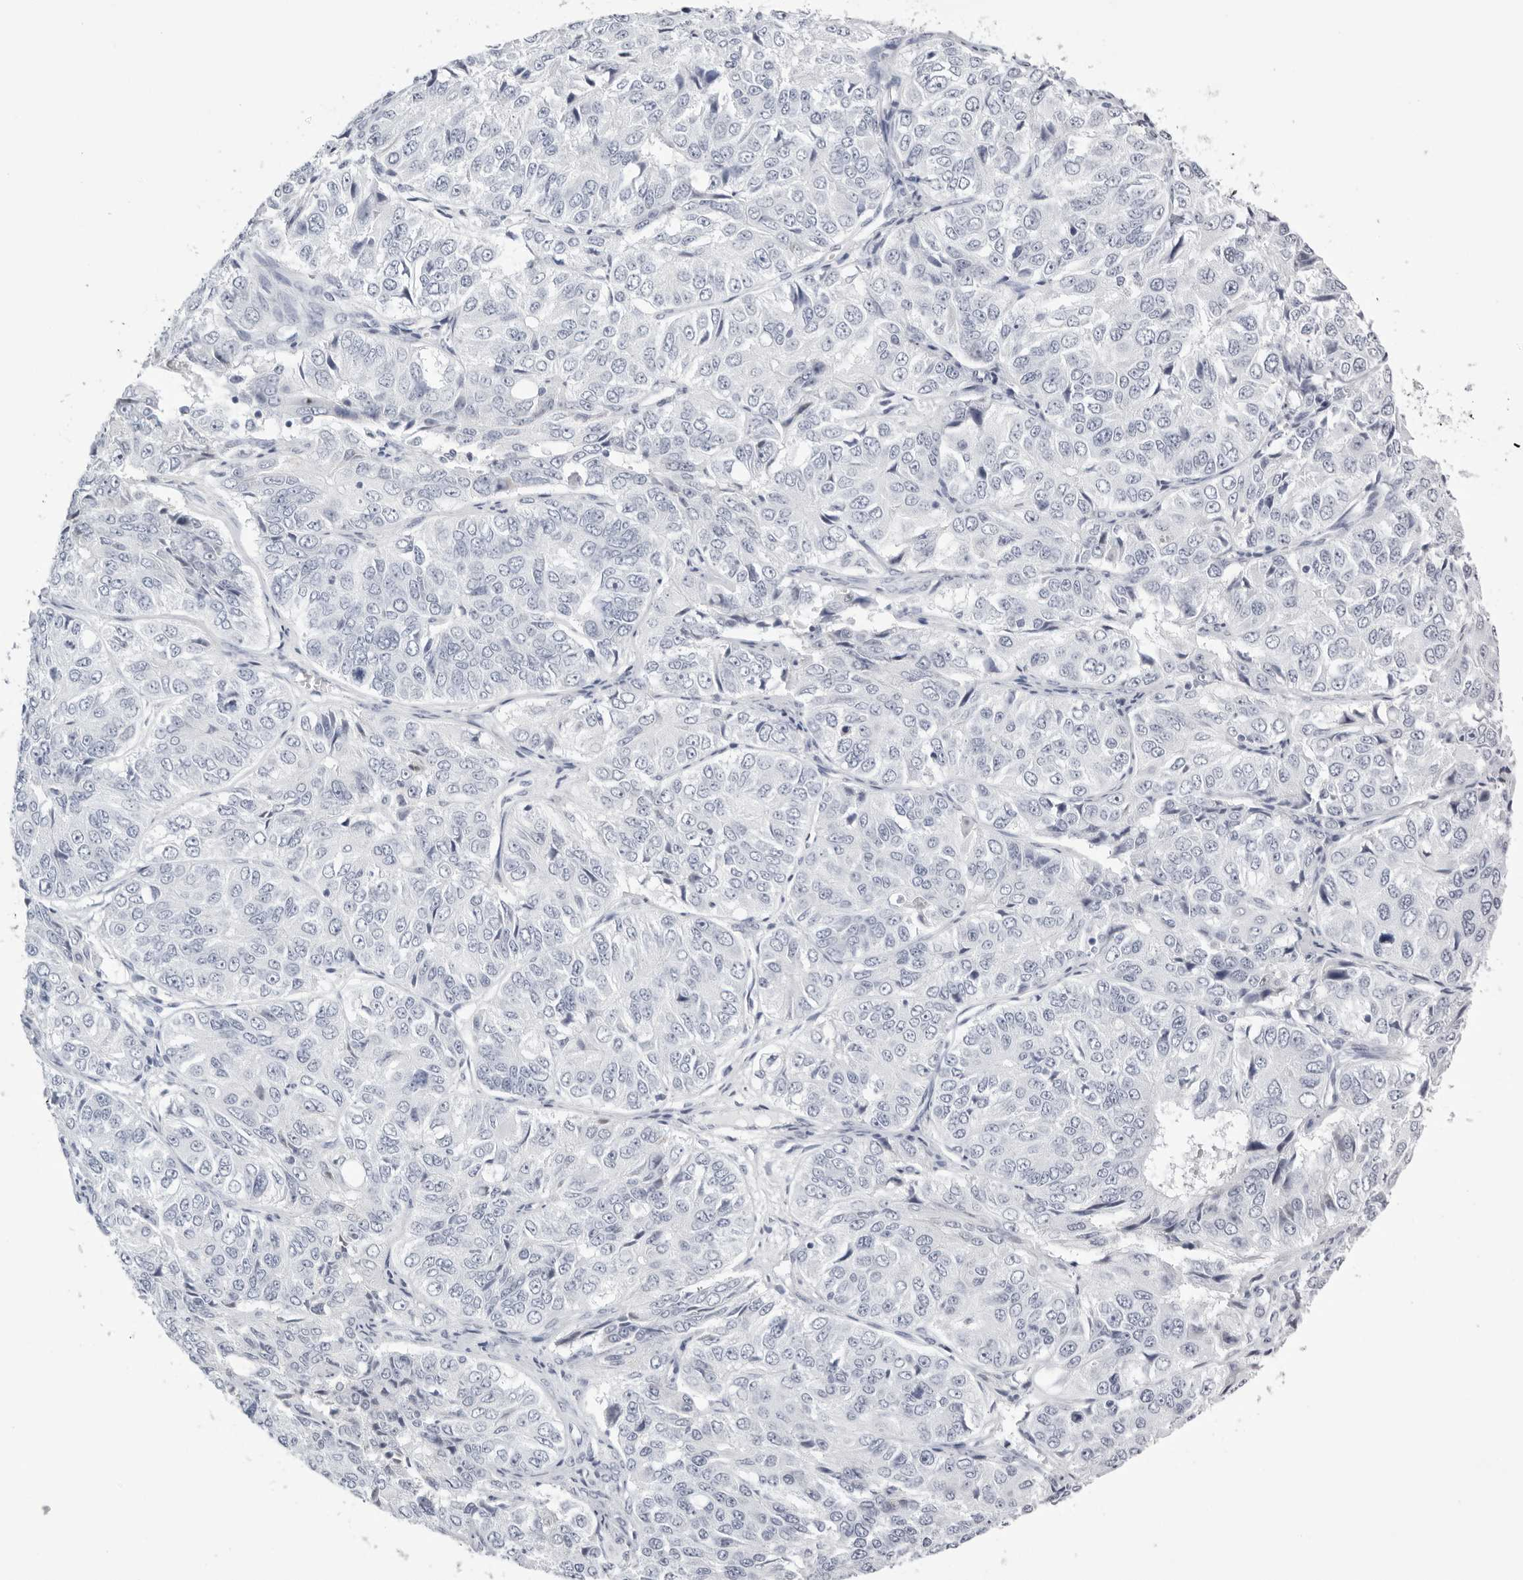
{"staining": {"intensity": "negative", "quantity": "none", "location": "none"}, "tissue": "ovarian cancer", "cell_type": "Tumor cells", "image_type": "cancer", "snomed": [{"axis": "morphology", "description": "Carcinoma, endometroid"}, {"axis": "topography", "description": "Ovary"}], "caption": "A micrograph of ovarian cancer stained for a protein displays no brown staining in tumor cells. Brightfield microscopy of immunohistochemistry (IHC) stained with DAB (3,3'-diaminobenzidine) (brown) and hematoxylin (blue), captured at high magnification.", "gene": "TMOD4", "patient": {"sex": "female", "age": 51}}